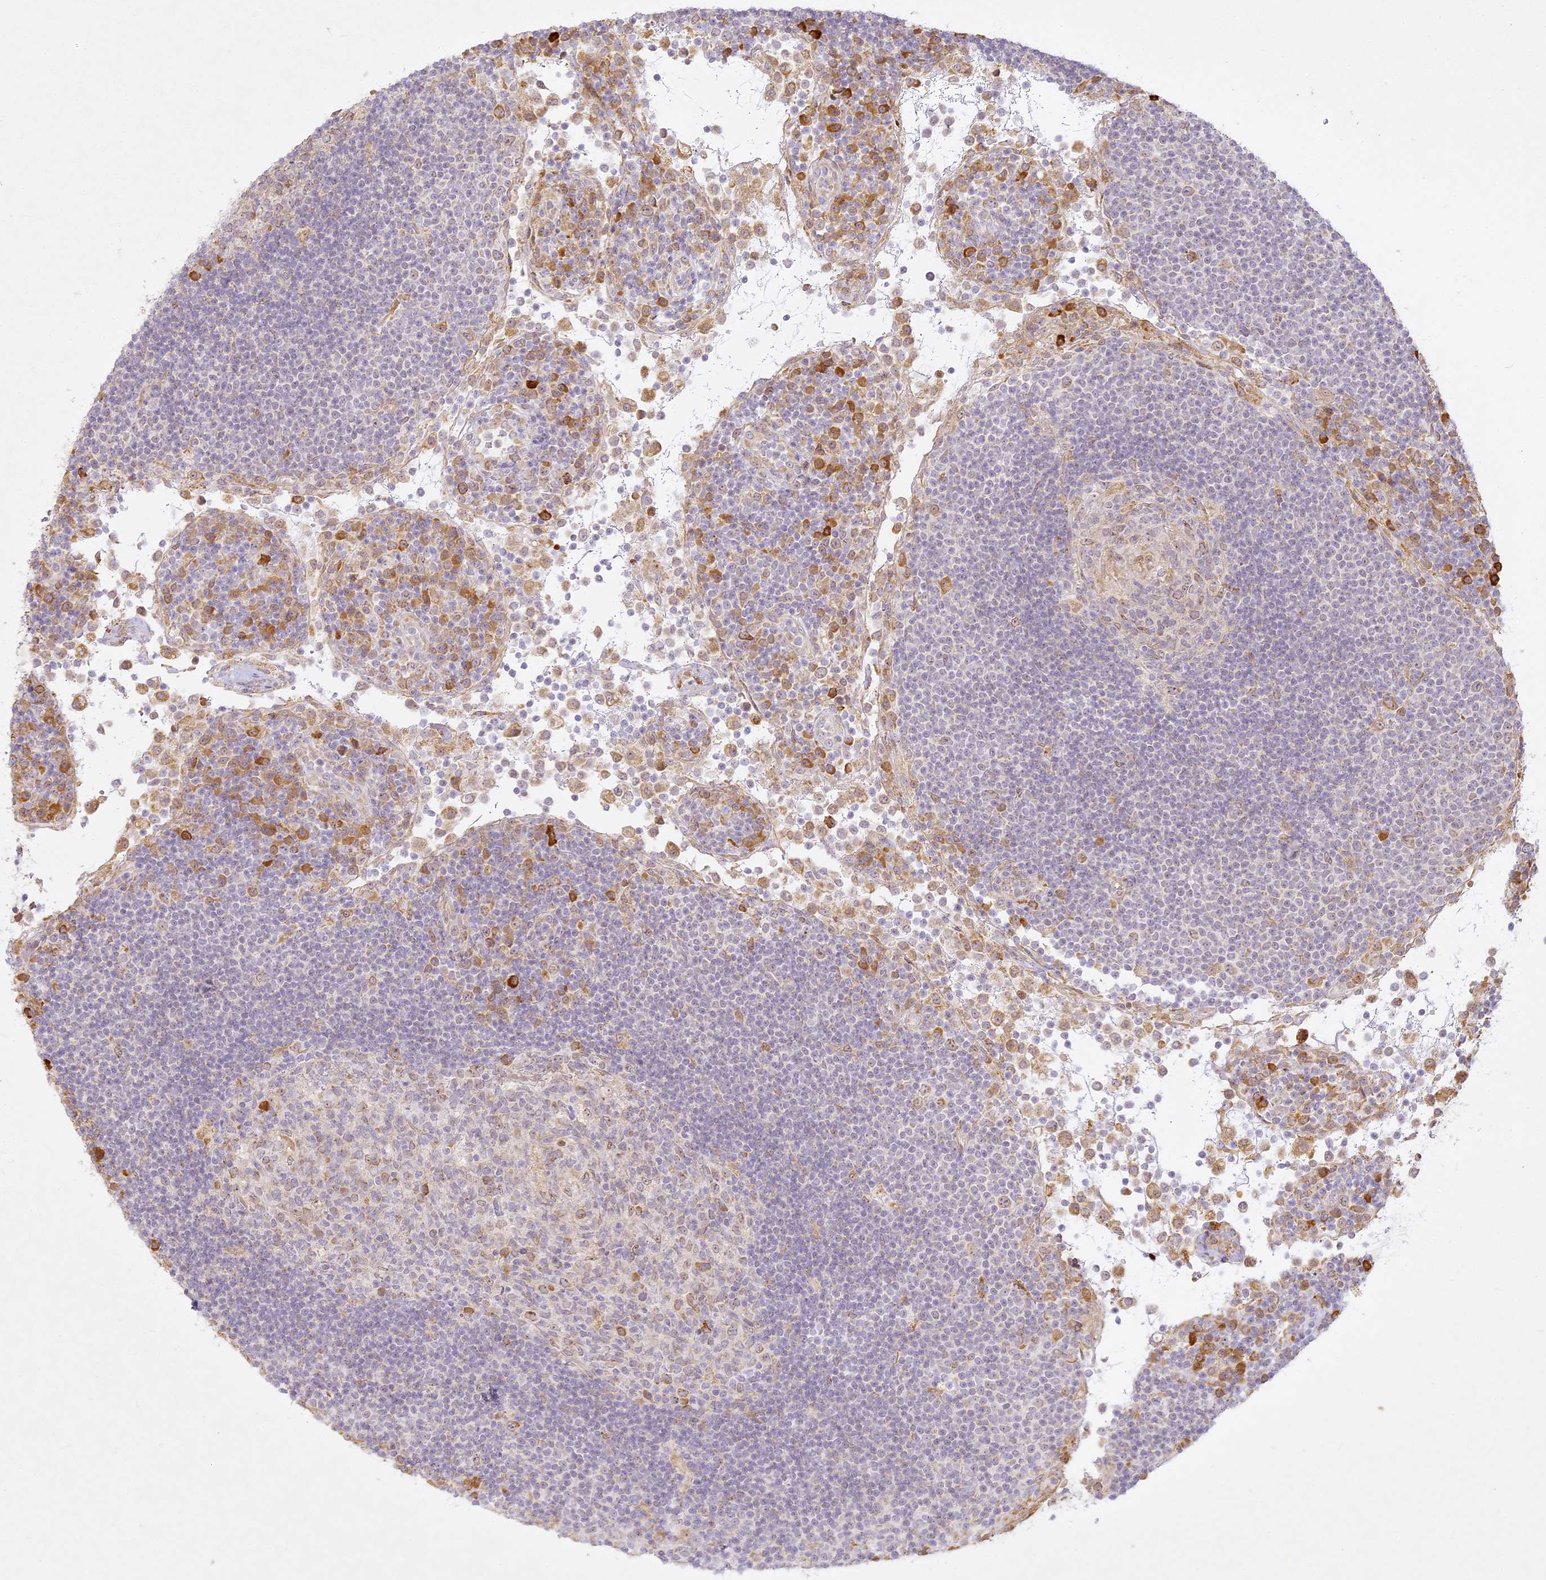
{"staining": {"intensity": "weak", "quantity": "<25%", "location": "cytoplasmic/membranous"}, "tissue": "lymph node", "cell_type": "Germinal center cells", "image_type": "normal", "snomed": [{"axis": "morphology", "description": "Normal tissue, NOS"}, {"axis": "topography", "description": "Lymph node"}], "caption": "Immunohistochemistry of unremarkable human lymph node reveals no staining in germinal center cells.", "gene": "SLC30A5", "patient": {"sex": "female", "age": 53}}